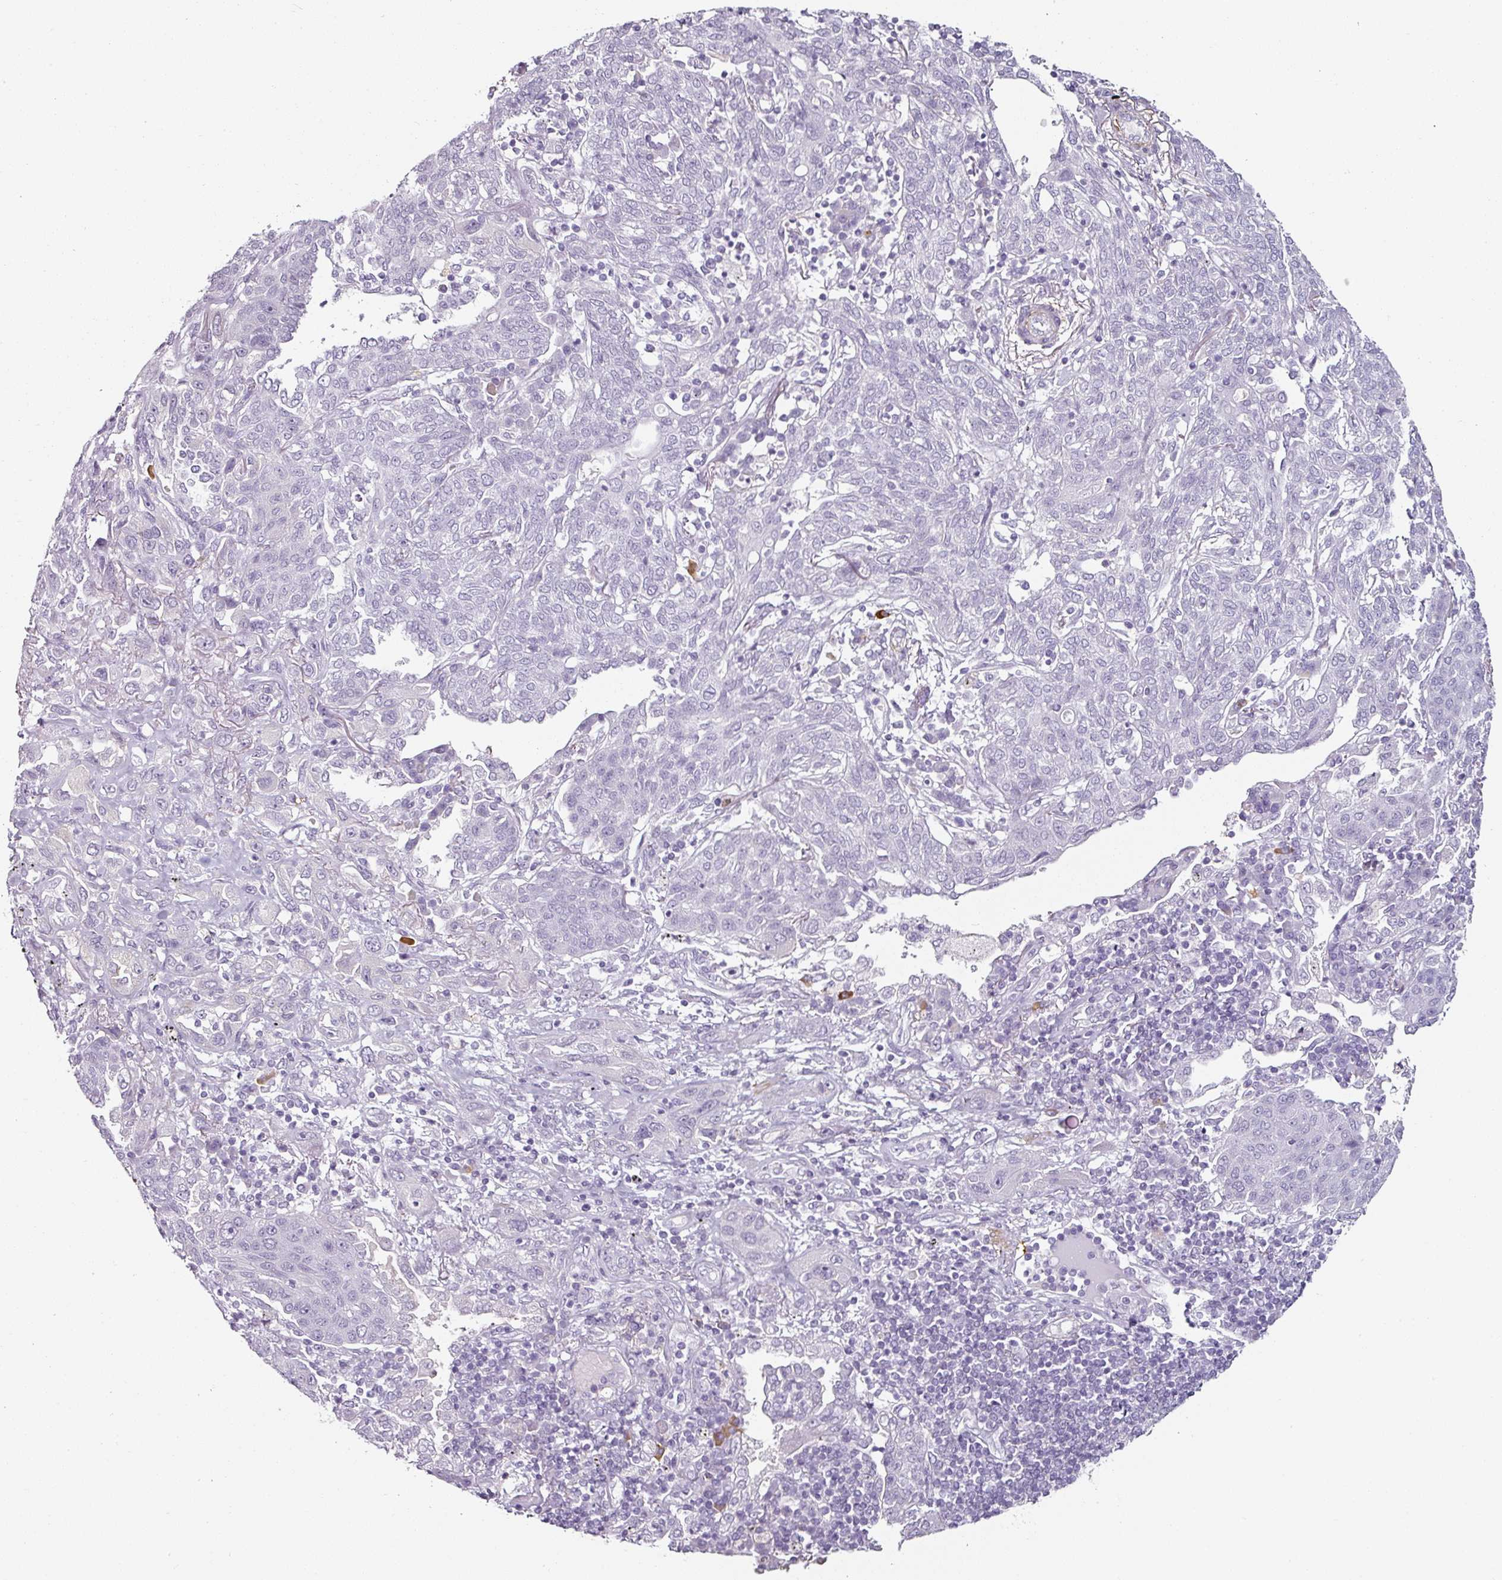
{"staining": {"intensity": "negative", "quantity": "none", "location": "none"}, "tissue": "lung cancer", "cell_type": "Tumor cells", "image_type": "cancer", "snomed": [{"axis": "morphology", "description": "Squamous cell carcinoma, NOS"}, {"axis": "topography", "description": "Lung"}], "caption": "Histopathology image shows no significant protein expression in tumor cells of lung squamous cell carcinoma.", "gene": "CAP2", "patient": {"sex": "female", "age": 70}}